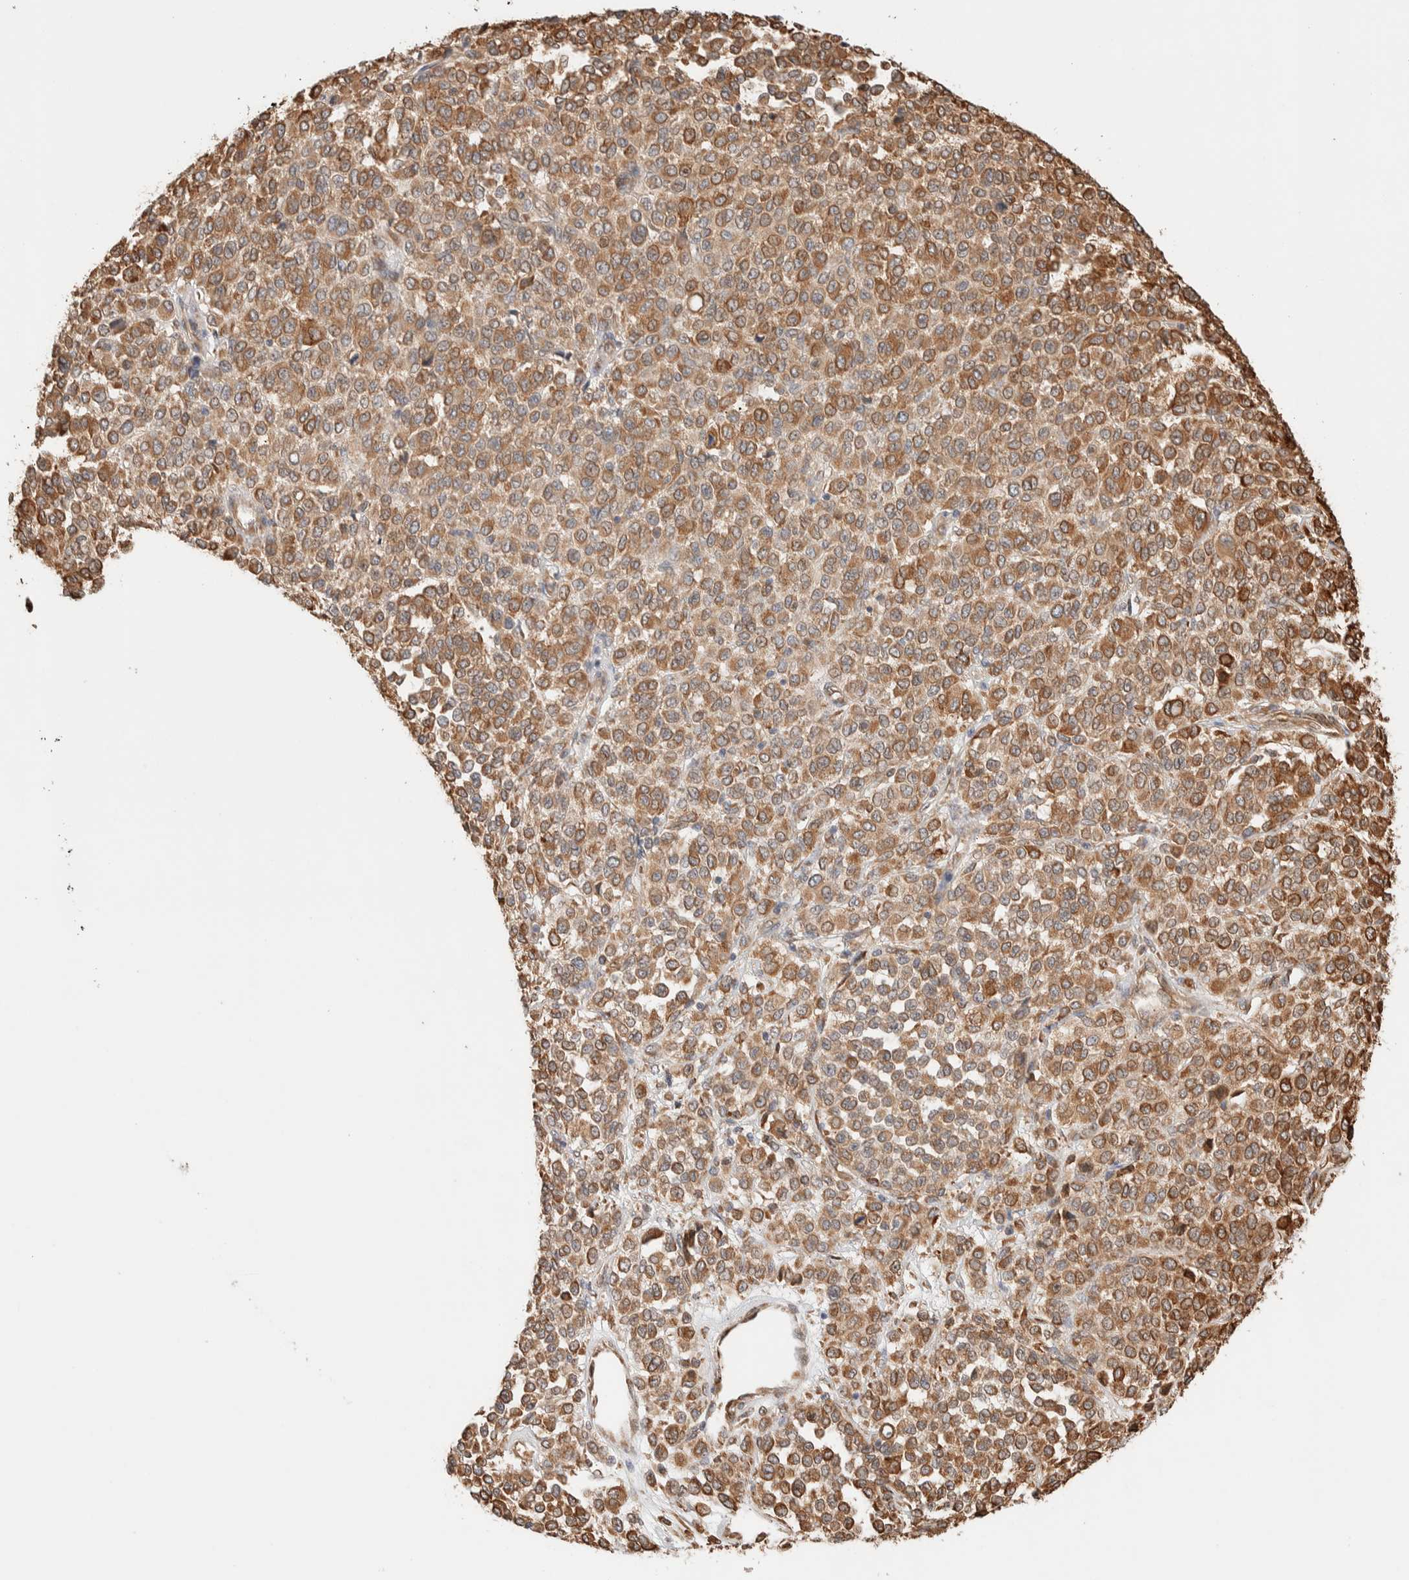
{"staining": {"intensity": "moderate", "quantity": ">75%", "location": "cytoplasmic/membranous"}, "tissue": "melanoma", "cell_type": "Tumor cells", "image_type": "cancer", "snomed": [{"axis": "morphology", "description": "Malignant melanoma, Metastatic site"}, {"axis": "topography", "description": "Pancreas"}], "caption": "Immunohistochemical staining of human melanoma reveals medium levels of moderate cytoplasmic/membranous protein positivity in about >75% of tumor cells.", "gene": "INTS1", "patient": {"sex": "female", "age": 30}}